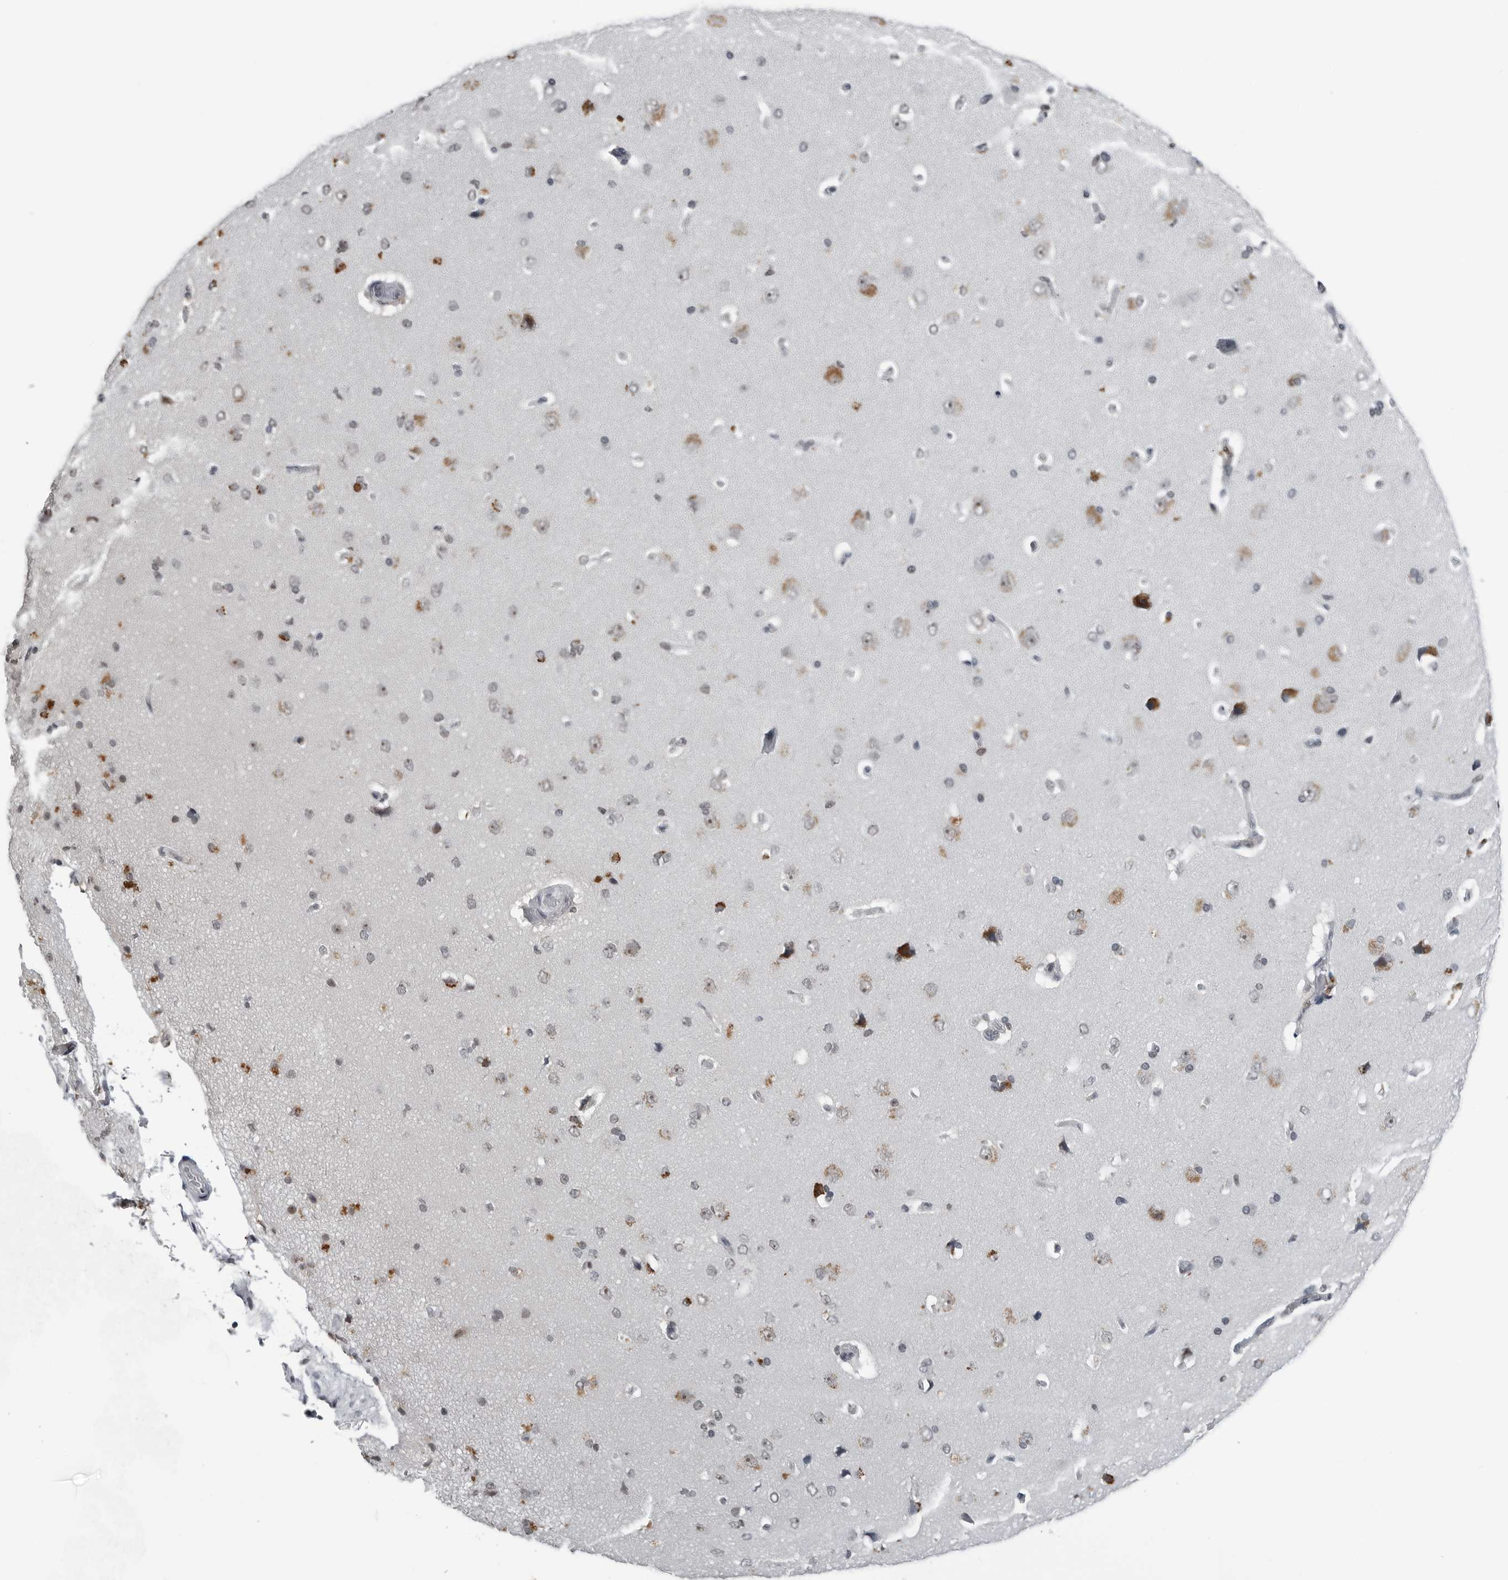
{"staining": {"intensity": "negative", "quantity": "none", "location": "none"}, "tissue": "cerebral cortex", "cell_type": "Endothelial cells", "image_type": "normal", "snomed": [{"axis": "morphology", "description": "Normal tissue, NOS"}, {"axis": "topography", "description": "Cerebral cortex"}], "caption": "This is a histopathology image of IHC staining of unremarkable cerebral cortex, which shows no positivity in endothelial cells.", "gene": "AKR1A1", "patient": {"sex": "male", "age": 62}}